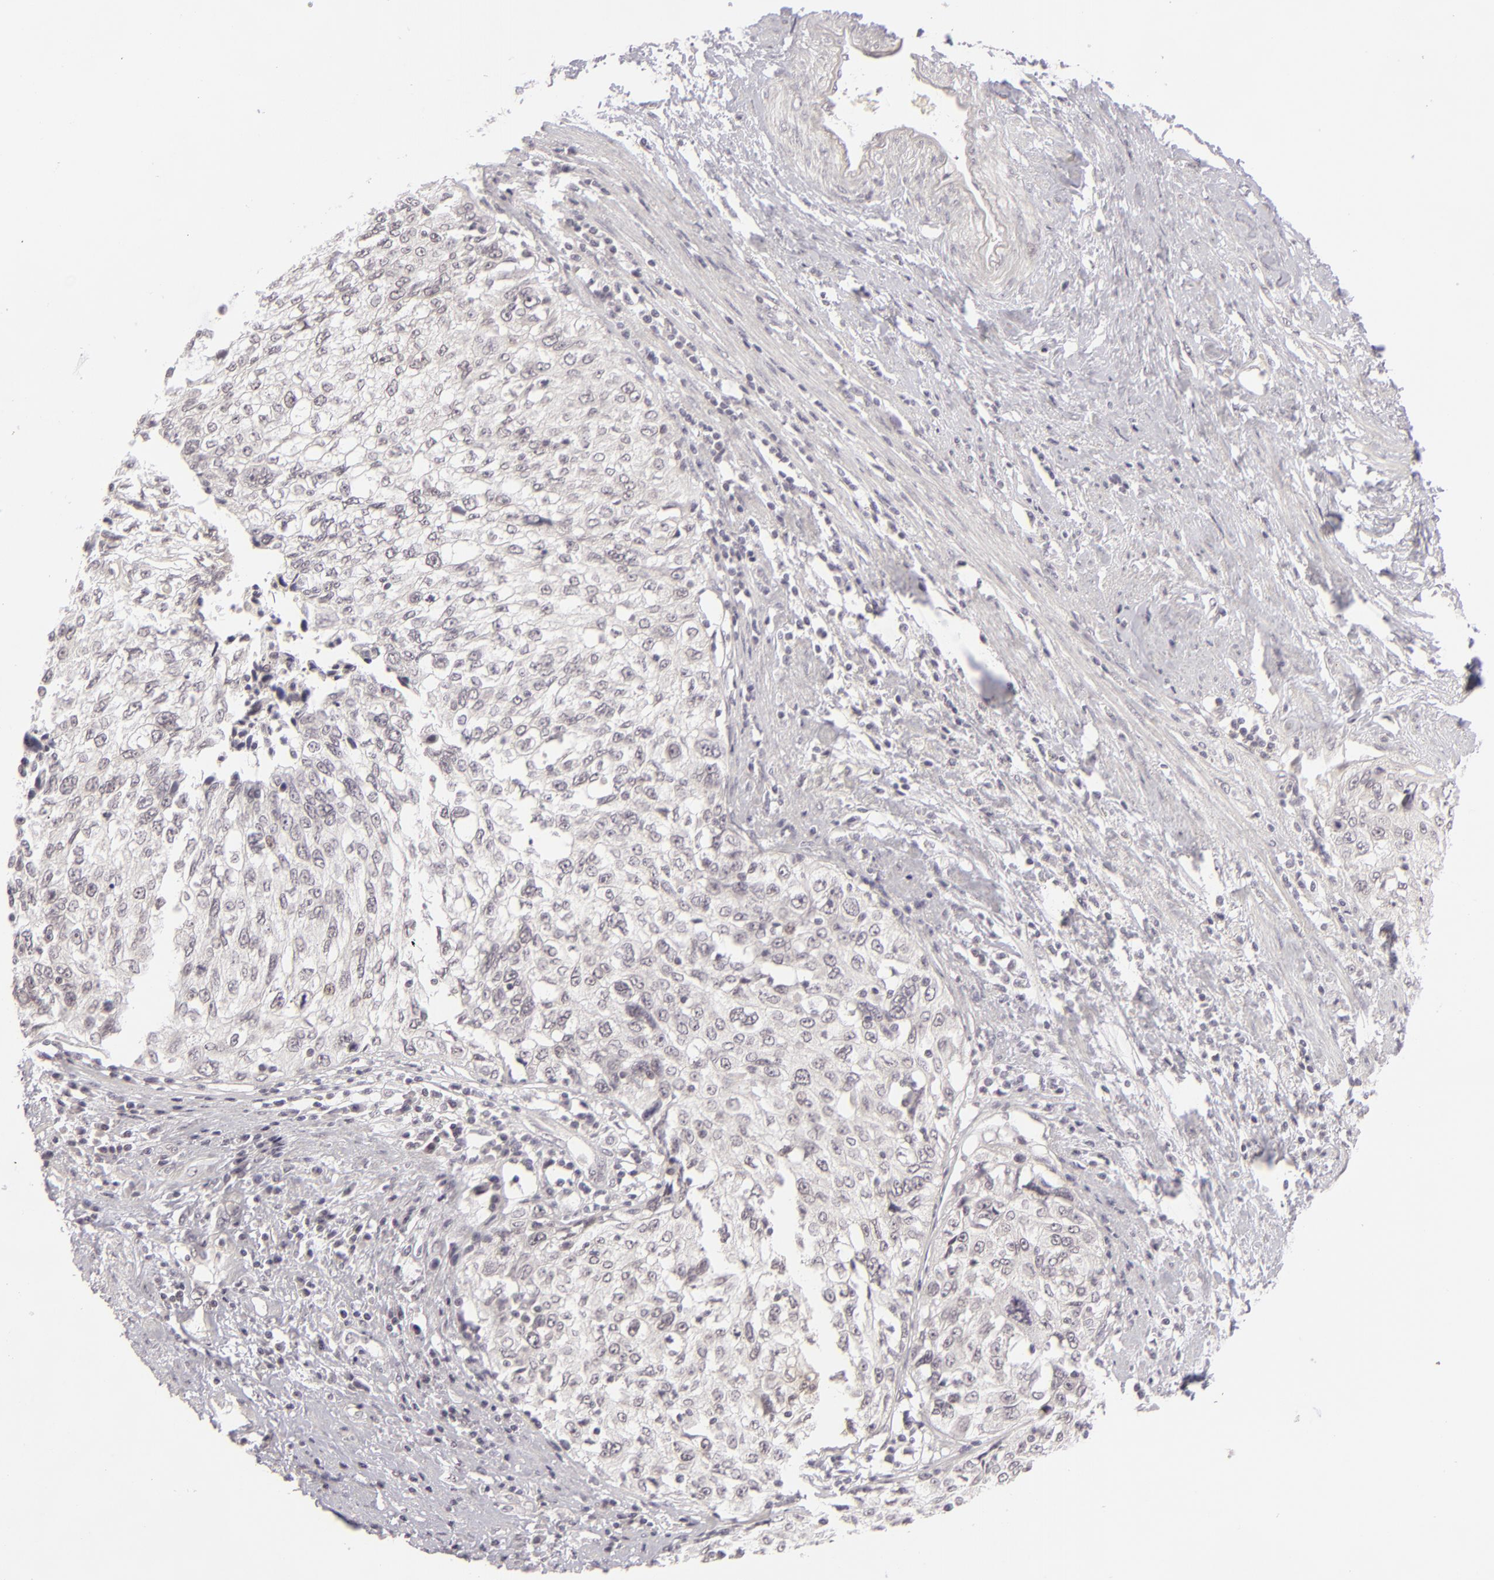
{"staining": {"intensity": "negative", "quantity": "none", "location": "none"}, "tissue": "cervical cancer", "cell_type": "Tumor cells", "image_type": "cancer", "snomed": [{"axis": "morphology", "description": "Squamous cell carcinoma, NOS"}, {"axis": "topography", "description": "Cervix"}], "caption": "Immunohistochemistry of cervical cancer (squamous cell carcinoma) demonstrates no positivity in tumor cells.", "gene": "DLG3", "patient": {"sex": "female", "age": 57}}